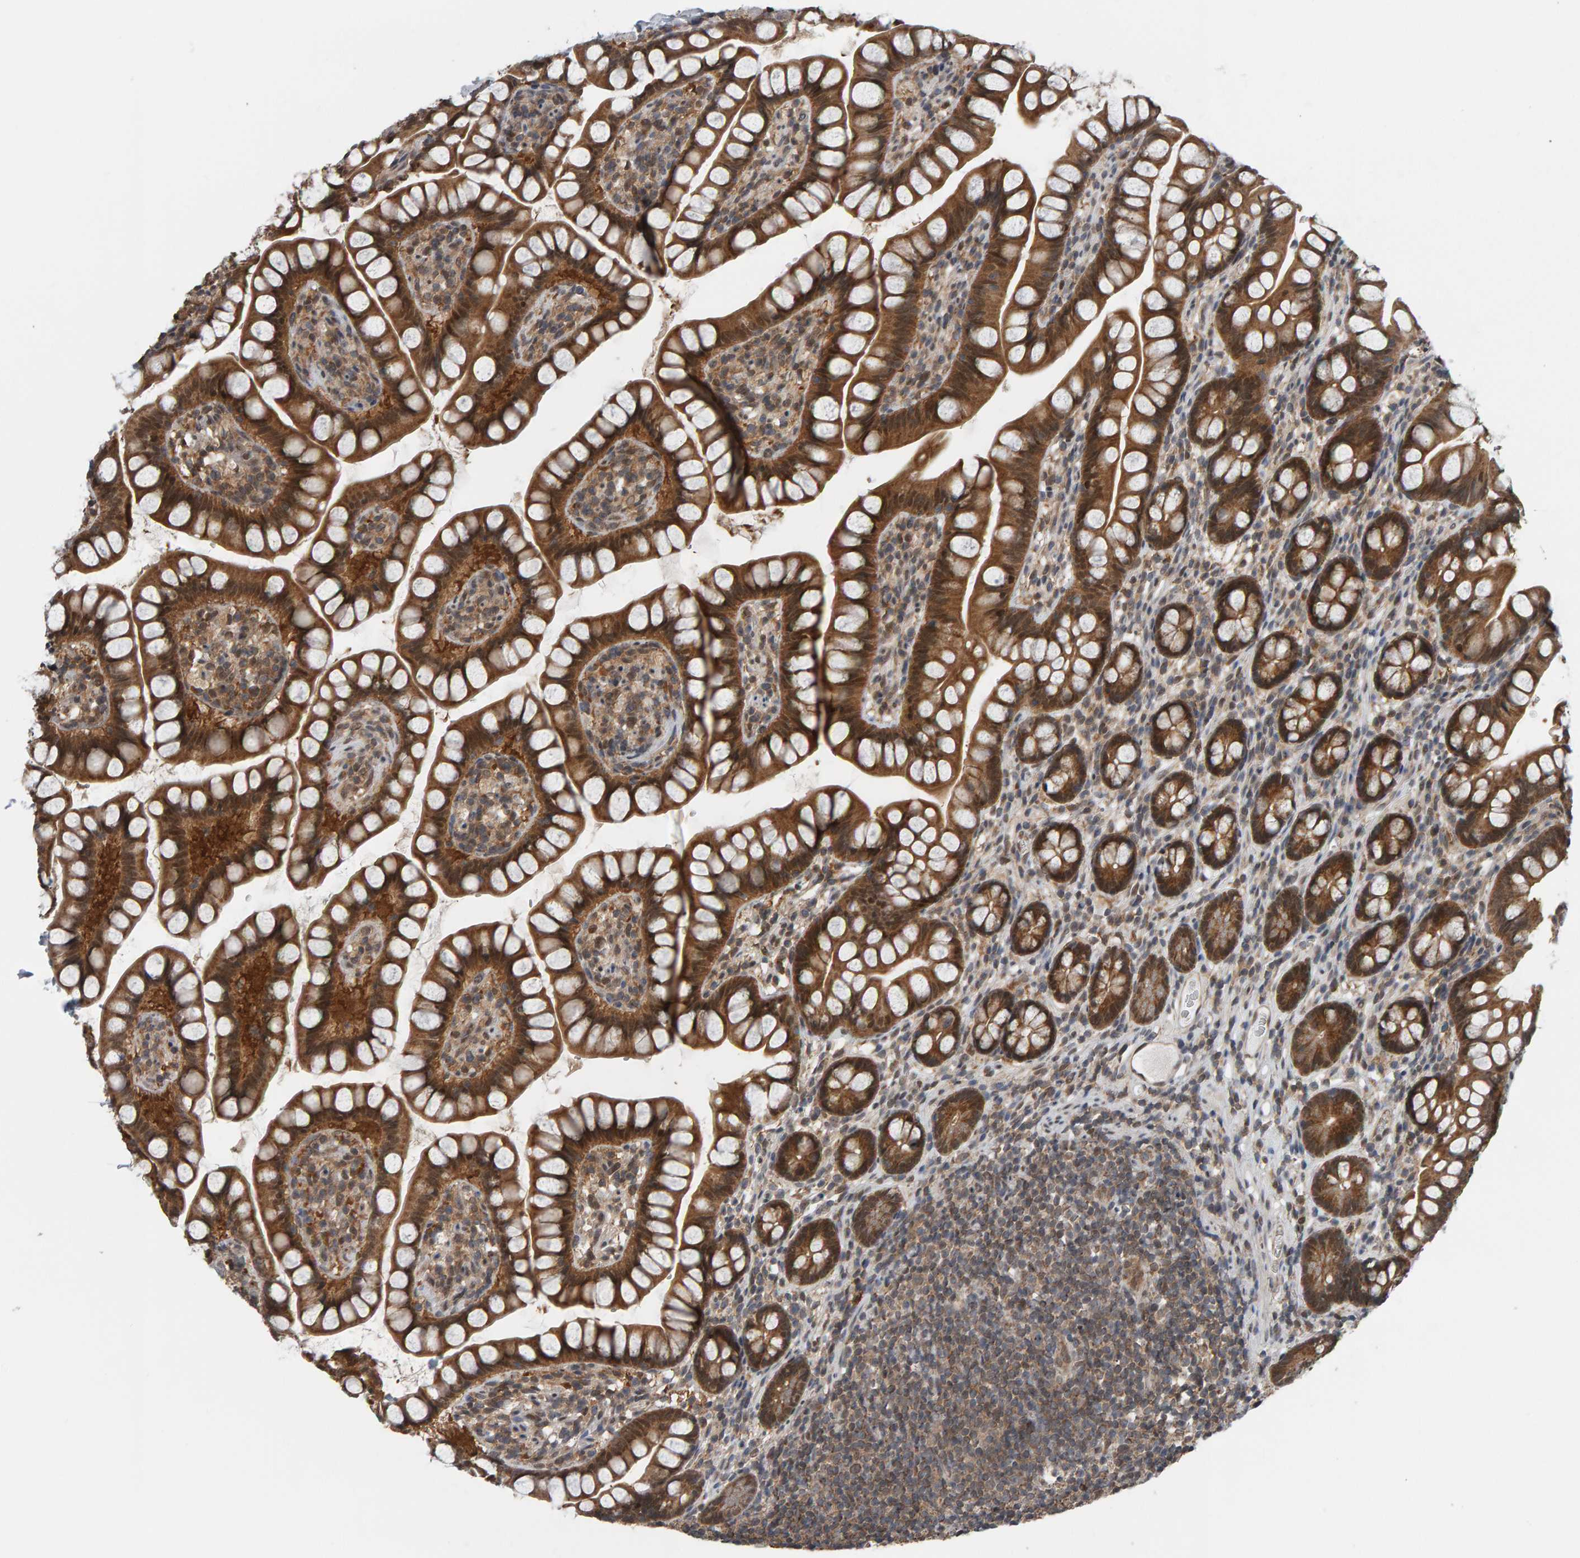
{"staining": {"intensity": "moderate", "quantity": ">75%", "location": "cytoplasmic/membranous"}, "tissue": "small intestine", "cell_type": "Glandular cells", "image_type": "normal", "snomed": [{"axis": "morphology", "description": "Normal tissue, NOS"}, {"axis": "topography", "description": "Small intestine"}], "caption": "DAB immunohistochemical staining of benign human small intestine displays moderate cytoplasmic/membranous protein staining in approximately >75% of glandular cells.", "gene": "COASY", "patient": {"sex": "female", "age": 84}}